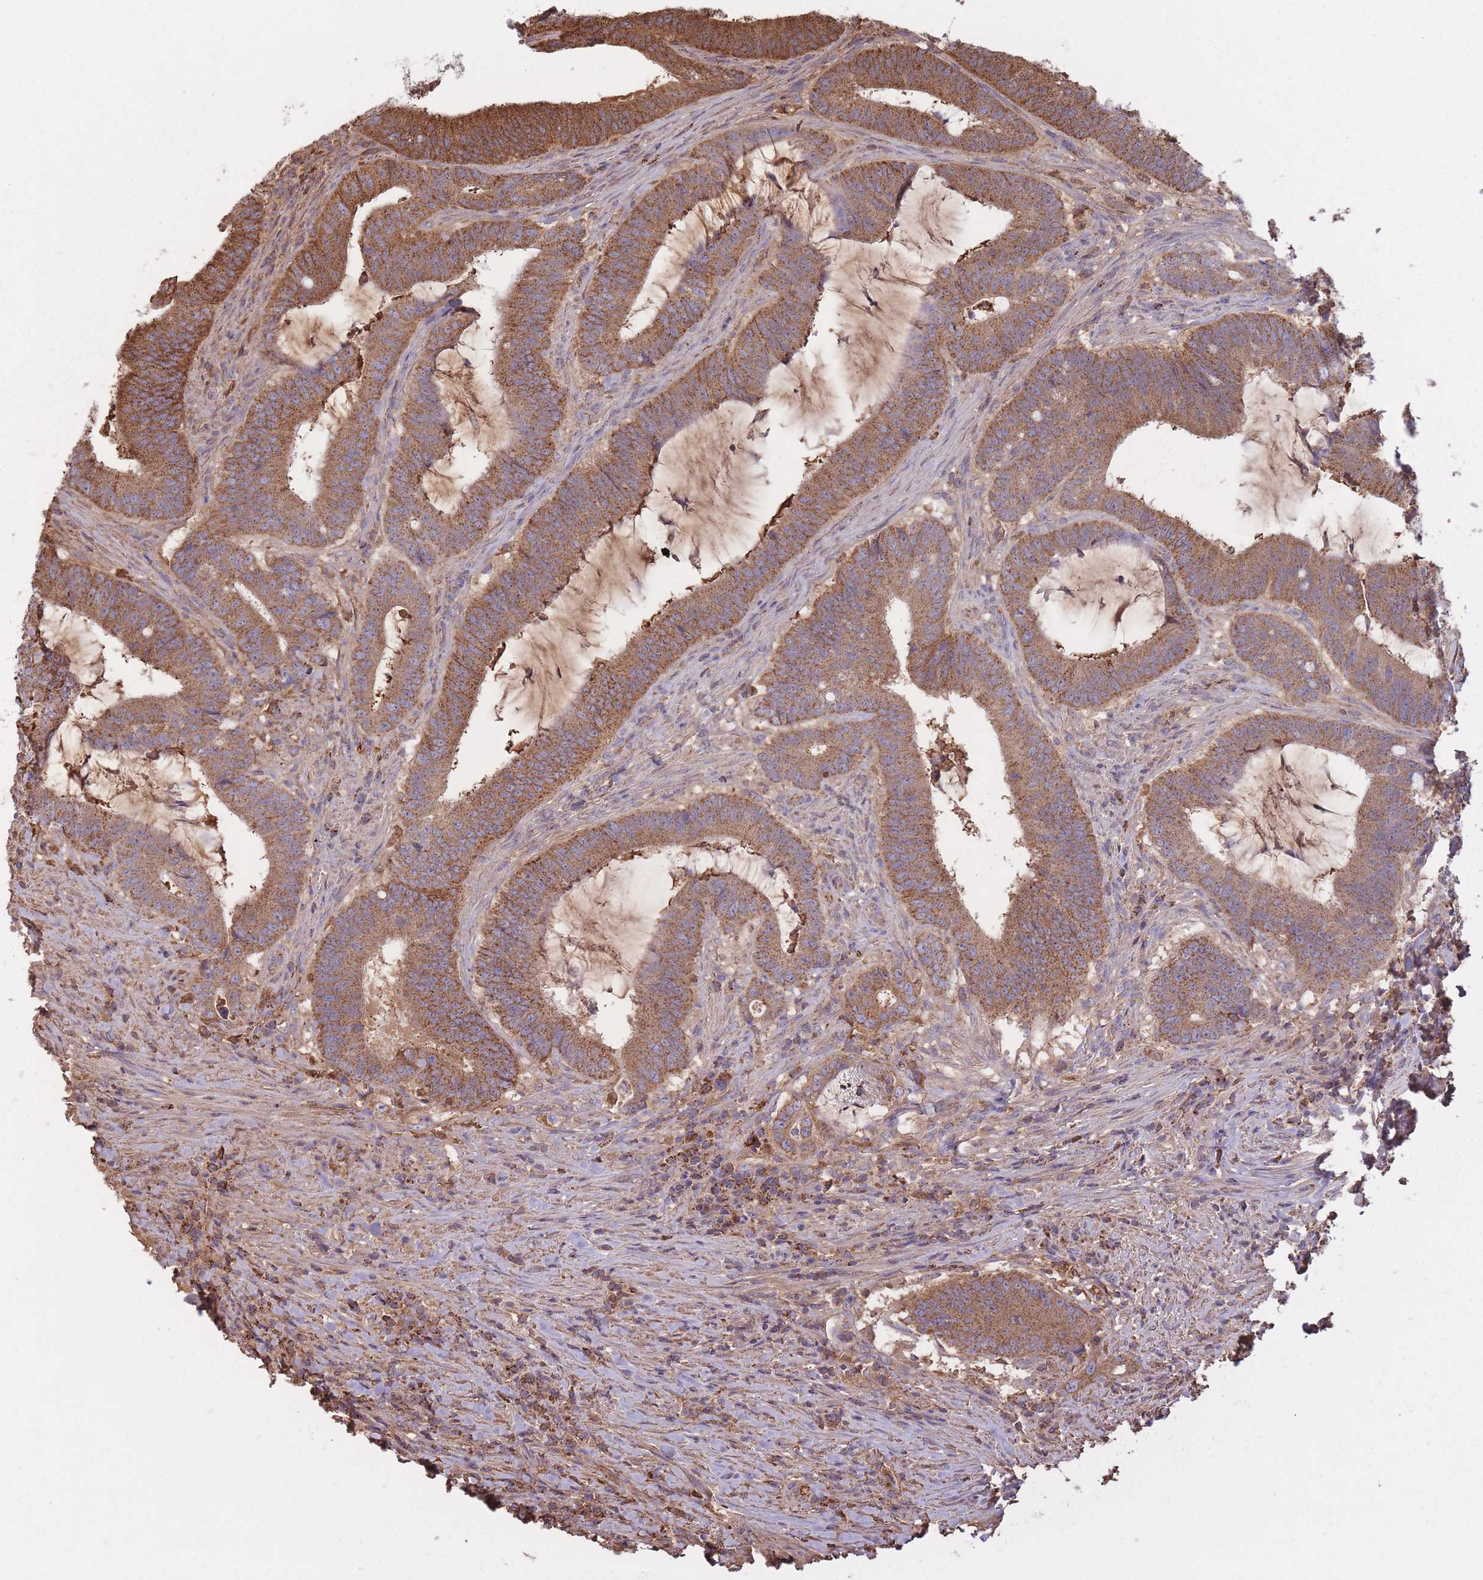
{"staining": {"intensity": "moderate", "quantity": ">75%", "location": "cytoplasmic/membranous"}, "tissue": "colorectal cancer", "cell_type": "Tumor cells", "image_type": "cancer", "snomed": [{"axis": "morphology", "description": "Adenocarcinoma, NOS"}, {"axis": "topography", "description": "Colon"}], "caption": "Adenocarcinoma (colorectal) stained with DAB (3,3'-diaminobenzidine) IHC shows medium levels of moderate cytoplasmic/membranous expression in about >75% of tumor cells.", "gene": "KAT2A", "patient": {"sex": "female", "age": 43}}